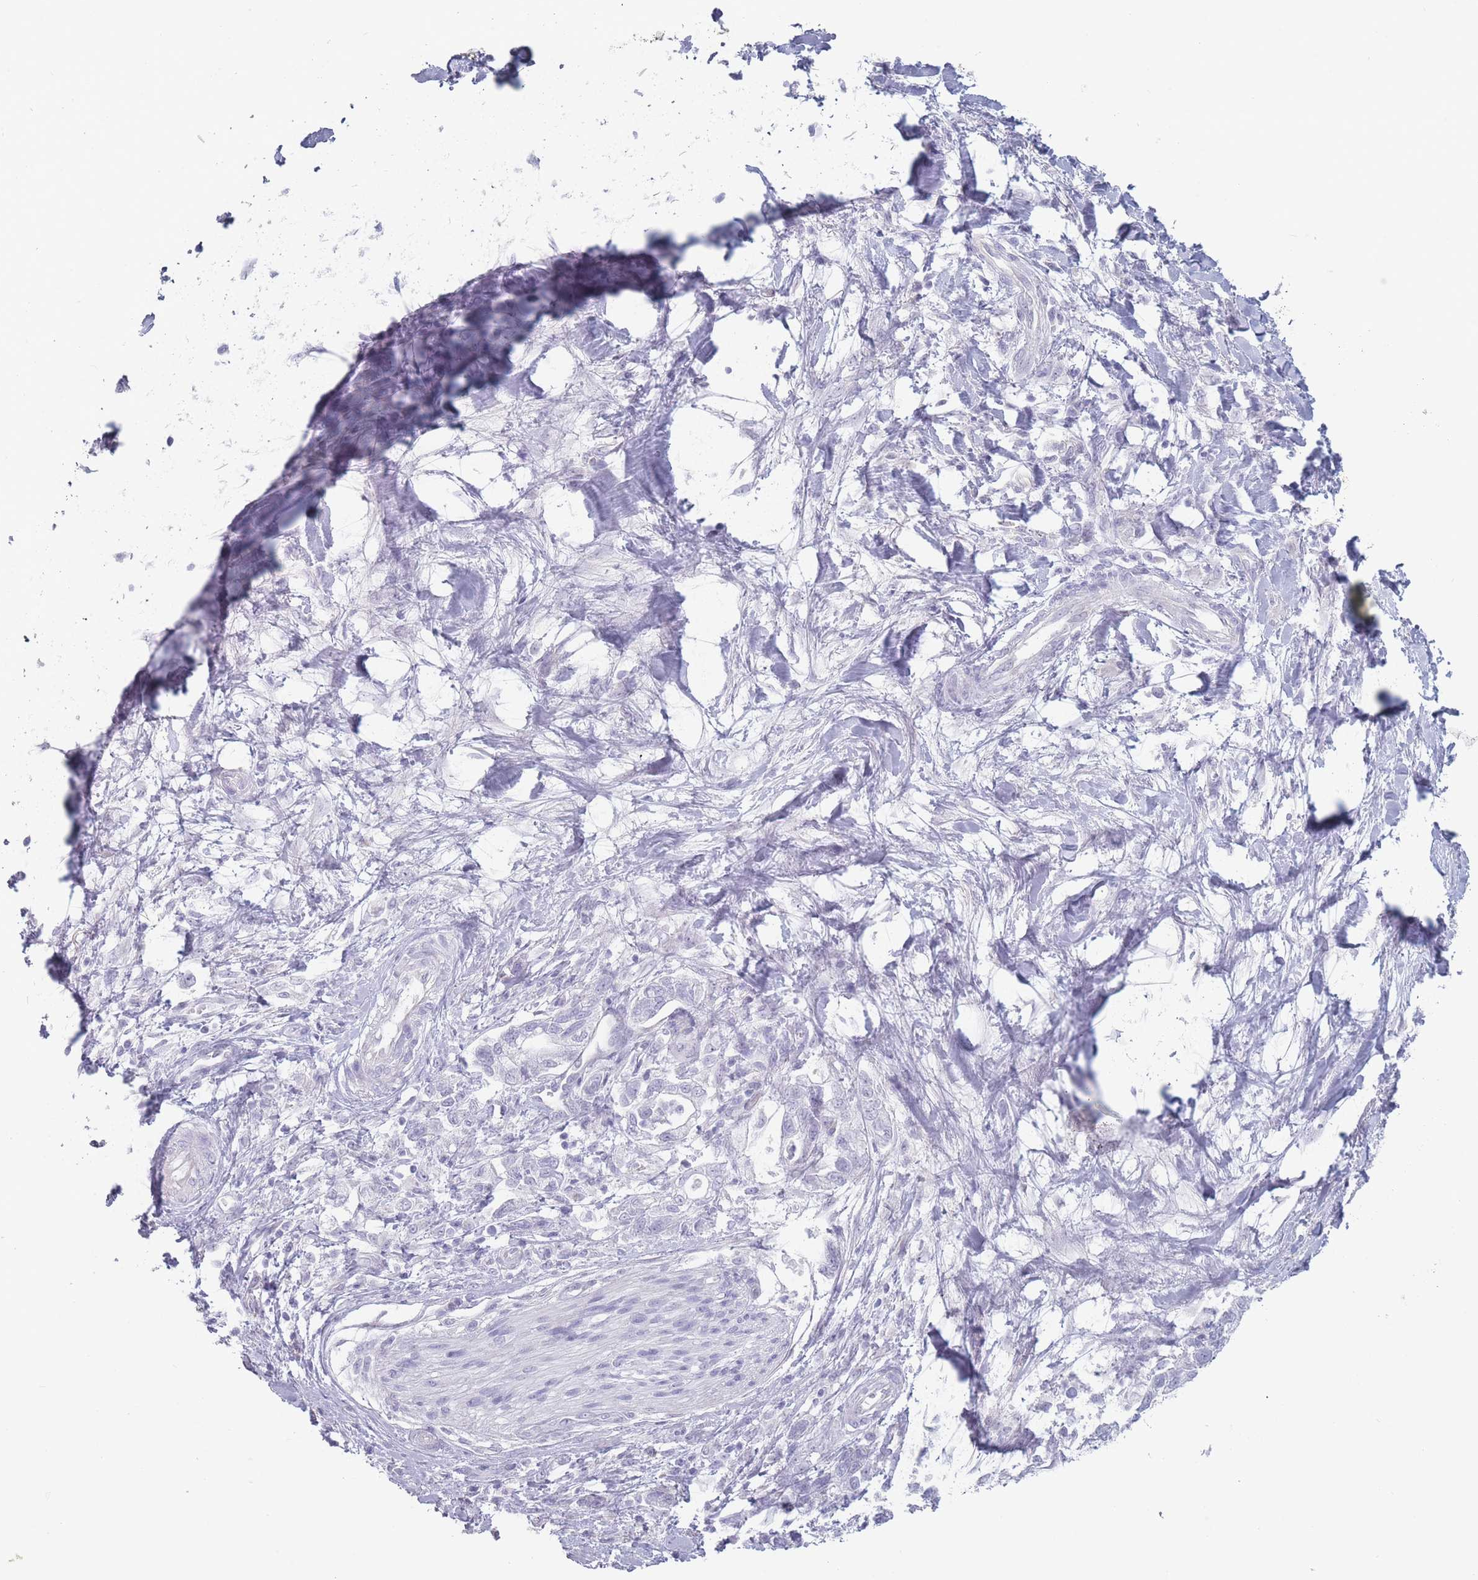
{"staining": {"intensity": "negative", "quantity": "none", "location": "none"}, "tissue": "pancreatic cancer", "cell_type": "Tumor cells", "image_type": "cancer", "snomed": [{"axis": "morphology", "description": "Adenocarcinoma, NOS"}, {"axis": "topography", "description": "Pancreas"}], "caption": "Histopathology image shows no significant protein expression in tumor cells of pancreatic cancer.", "gene": "ROS1", "patient": {"sex": "male", "age": 70}}